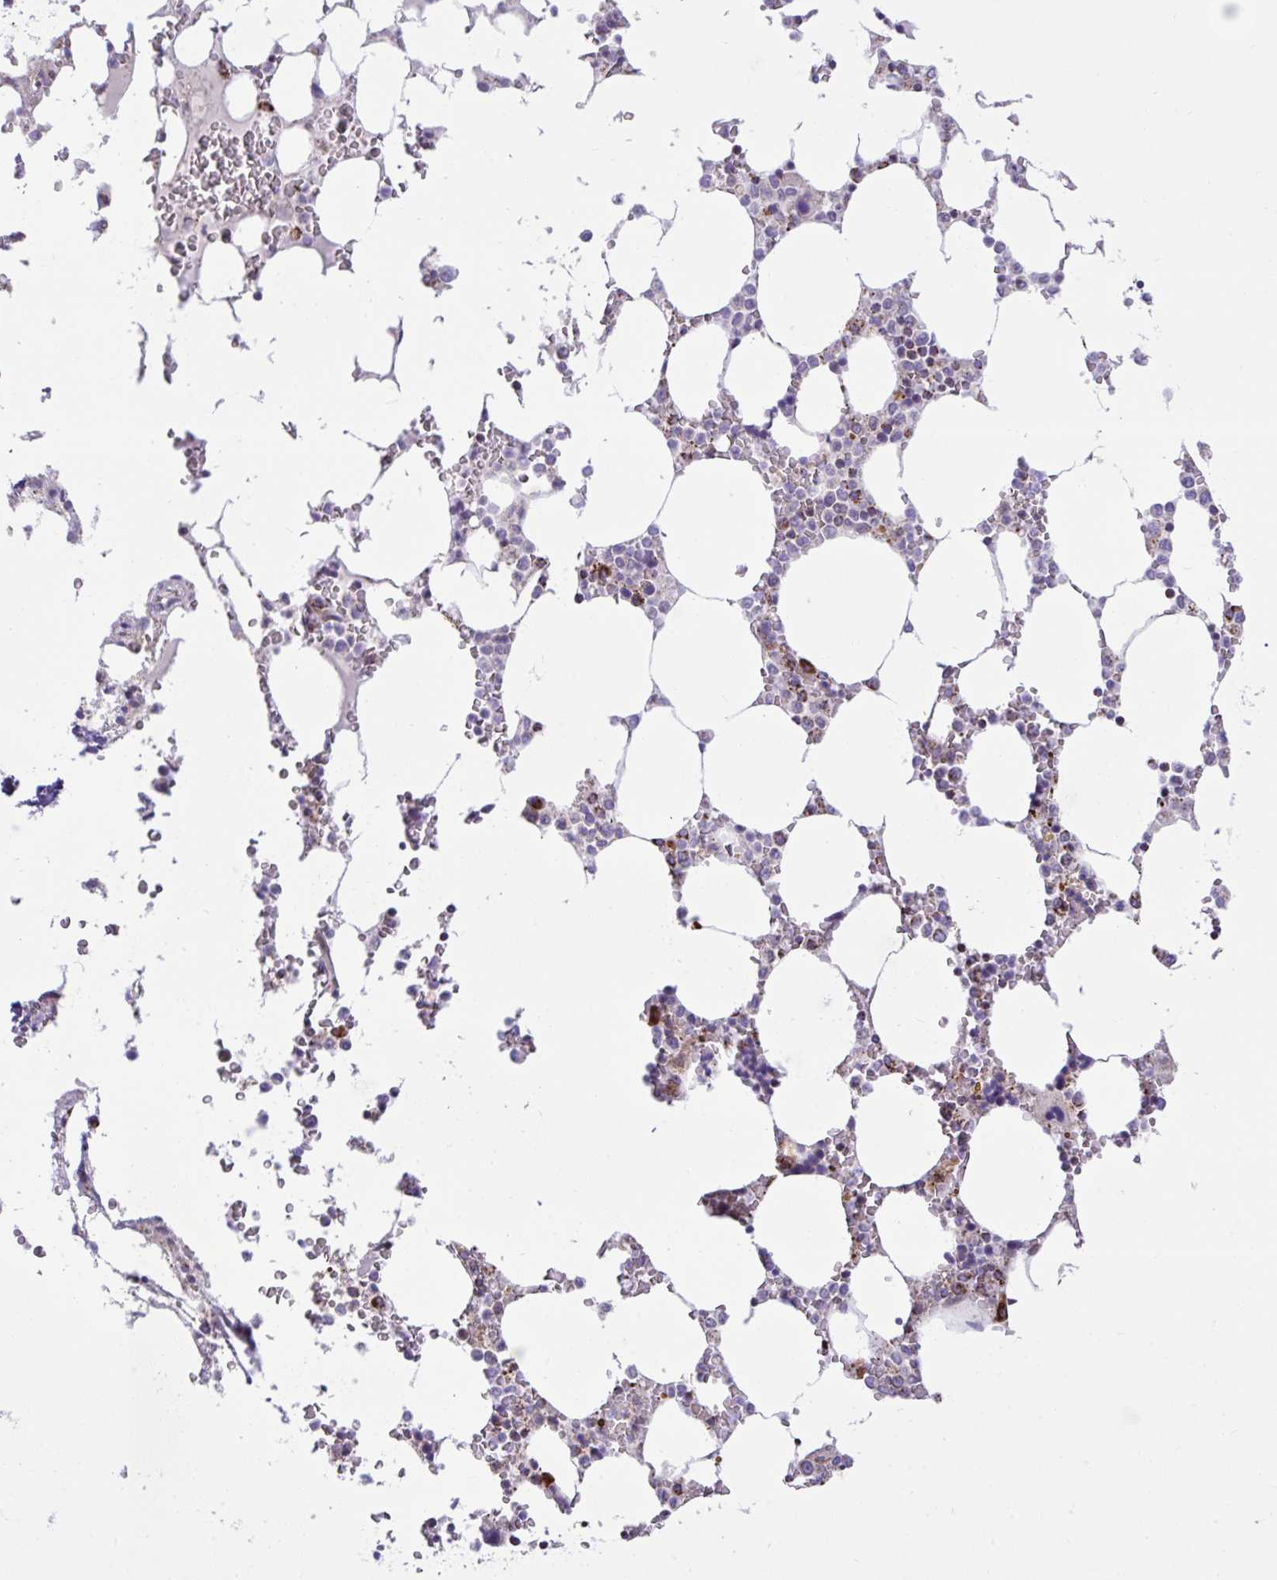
{"staining": {"intensity": "moderate", "quantity": "<25%", "location": "cytoplasmic/membranous,nuclear"}, "tissue": "bone marrow", "cell_type": "Hematopoietic cells", "image_type": "normal", "snomed": [{"axis": "morphology", "description": "Normal tissue, NOS"}, {"axis": "topography", "description": "Bone marrow"}], "caption": "Bone marrow stained with a brown dye shows moderate cytoplasmic/membranous,nuclear positive positivity in about <25% of hematopoietic cells.", "gene": "ZNF362", "patient": {"sex": "male", "age": 64}}